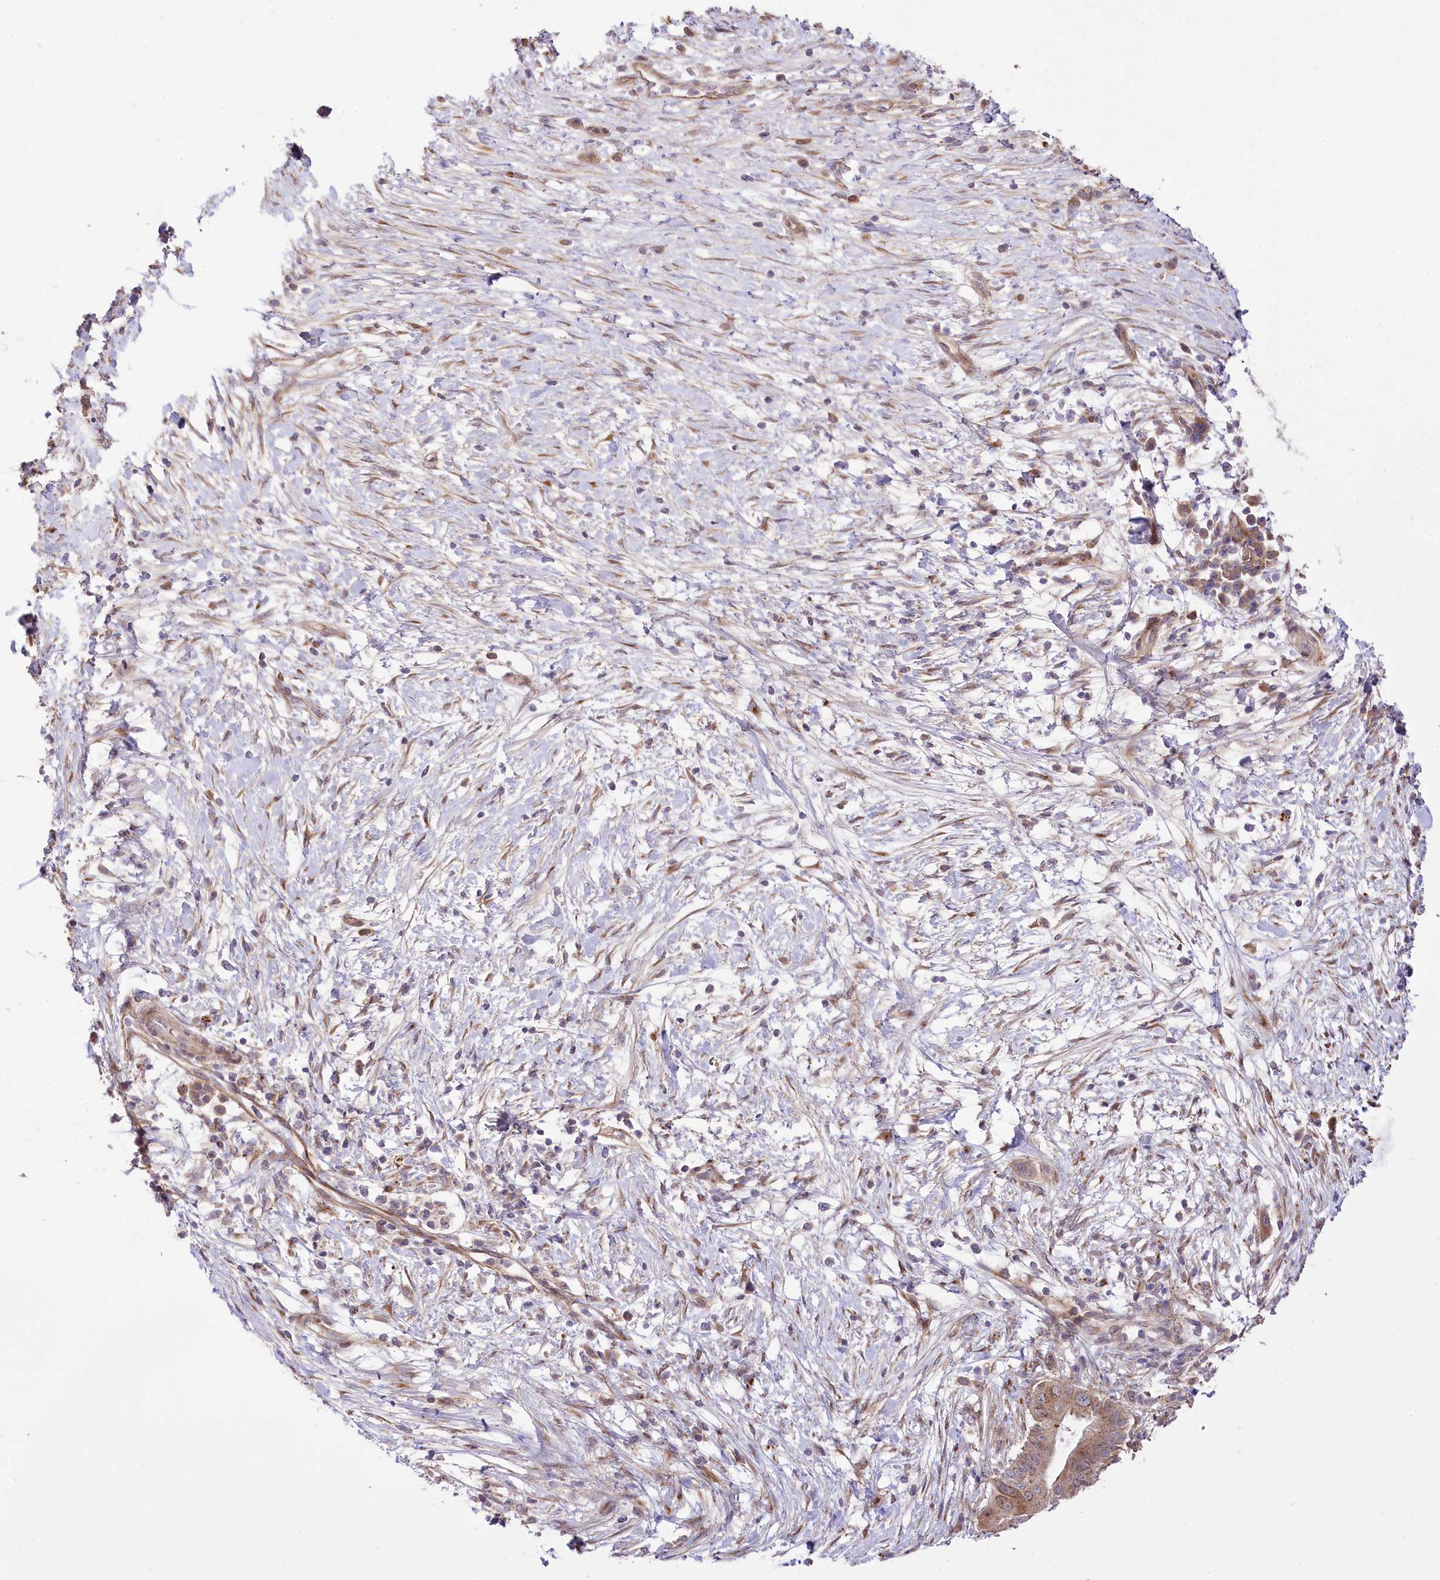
{"staining": {"intensity": "weak", "quantity": ">75%", "location": "cytoplasmic/membranous"}, "tissue": "pancreatic cancer", "cell_type": "Tumor cells", "image_type": "cancer", "snomed": [{"axis": "morphology", "description": "Adenocarcinoma, NOS"}, {"axis": "topography", "description": "Pancreas"}], "caption": "Immunohistochemical staining of human pancreatic adenocarcinoma displays weak cytoplasmic/membranous protein positivity in approximately >75% of tumor cells.", "gene": "TRUB1", "patient": {"sex": "male", "age": 68}}